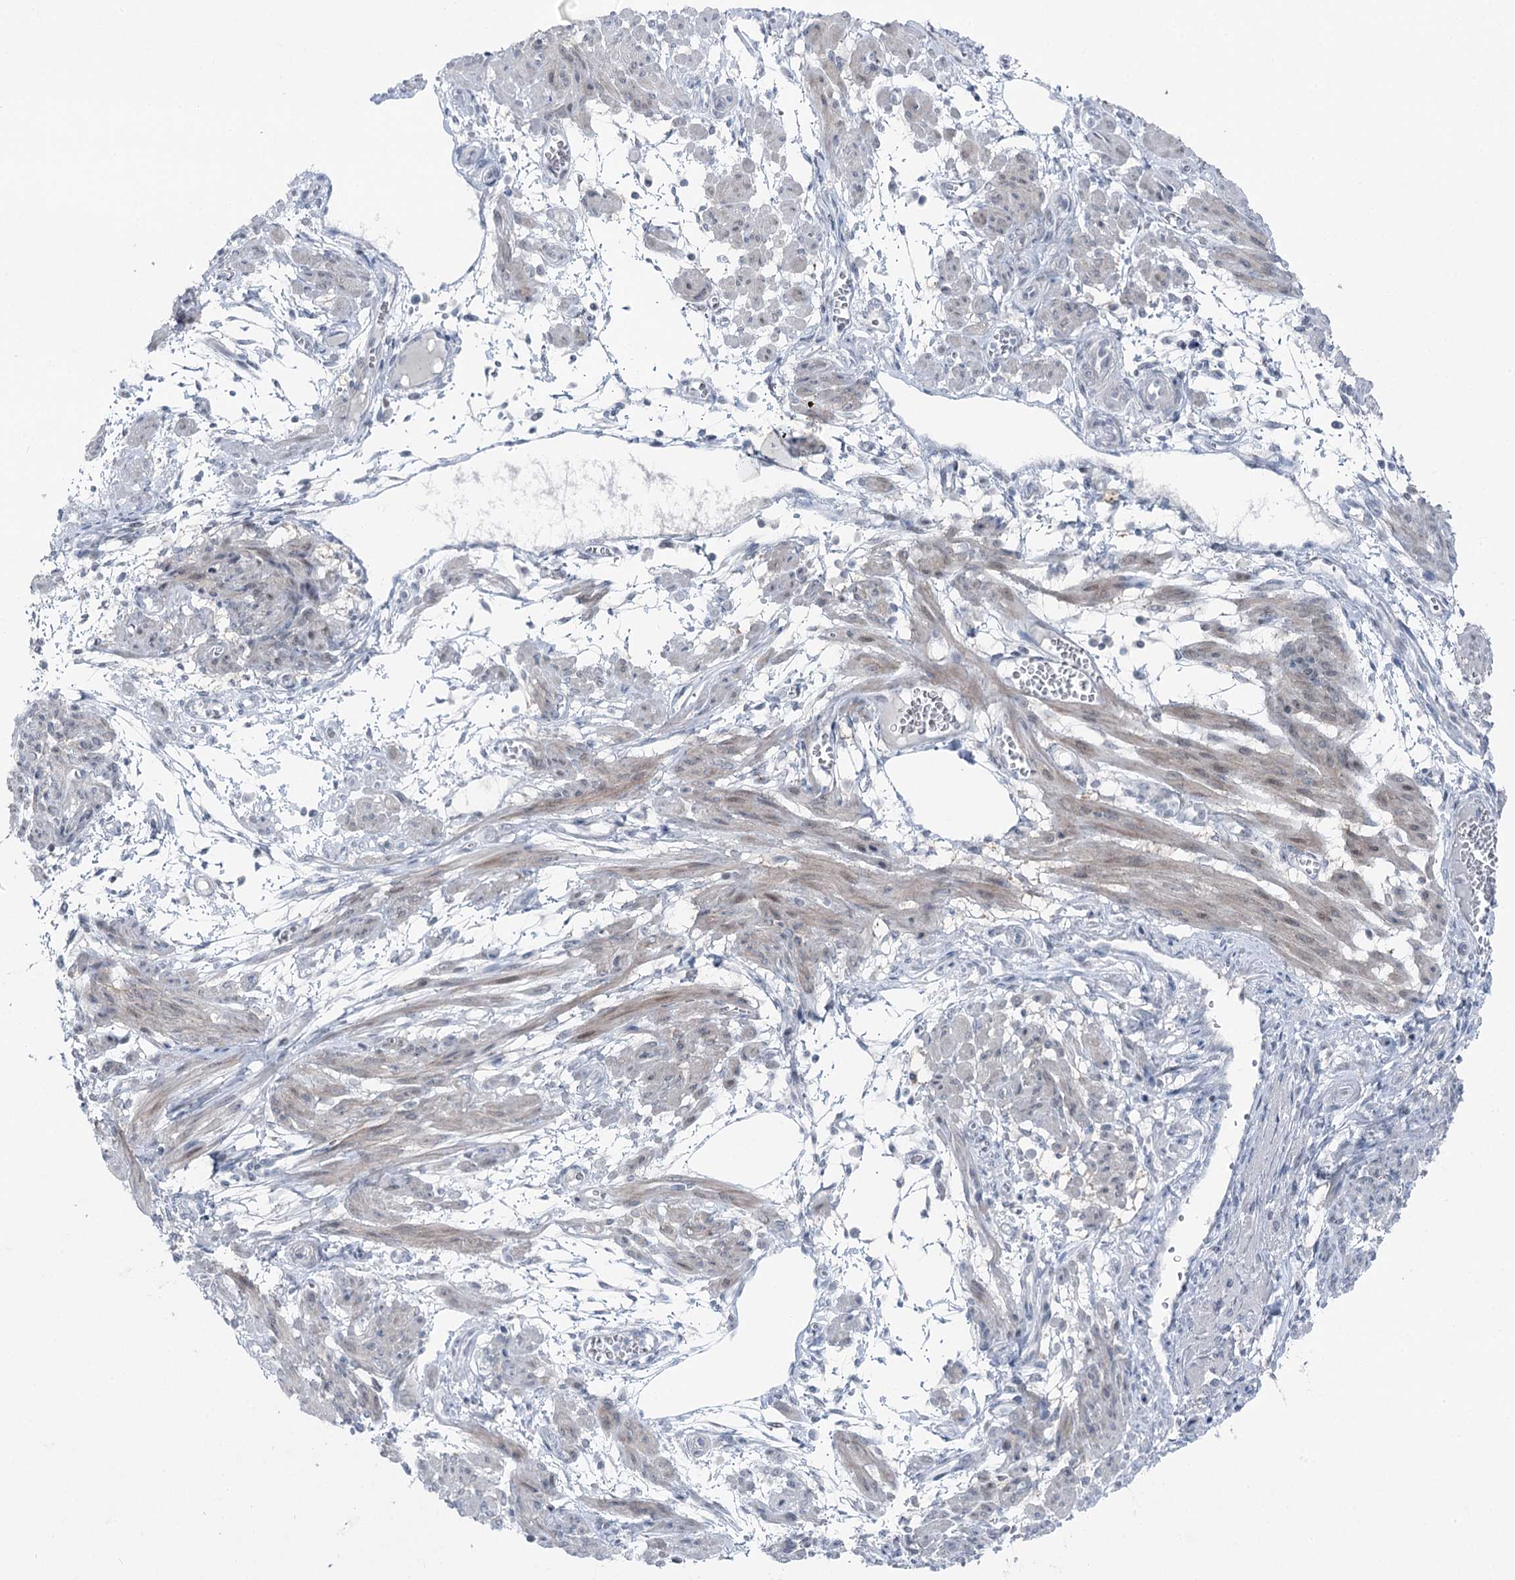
{"staining": {"intensity": "negative", "quantity": "none", "location": "none"}, "tissue": "smooth muscle", "cell_type": "Smooth muscle cells", "image_type": "normal", "snomed": [{"axis": "morphology", "description": "Normal tissue, NOS"}, {"axis": "topography", "description": "Smooth muscle"}], "caption": "Histopathology image shows no significant protein staining in smooth muscle cells of unremarkable smooth muscle. (Stains: DAB immunohistochemistry with hematoxylin counter stain, Microscopy: brightfield microscopy at high magnification).", "gene": "STEEP1", "patient": {"sex": "female", "age": 39}}